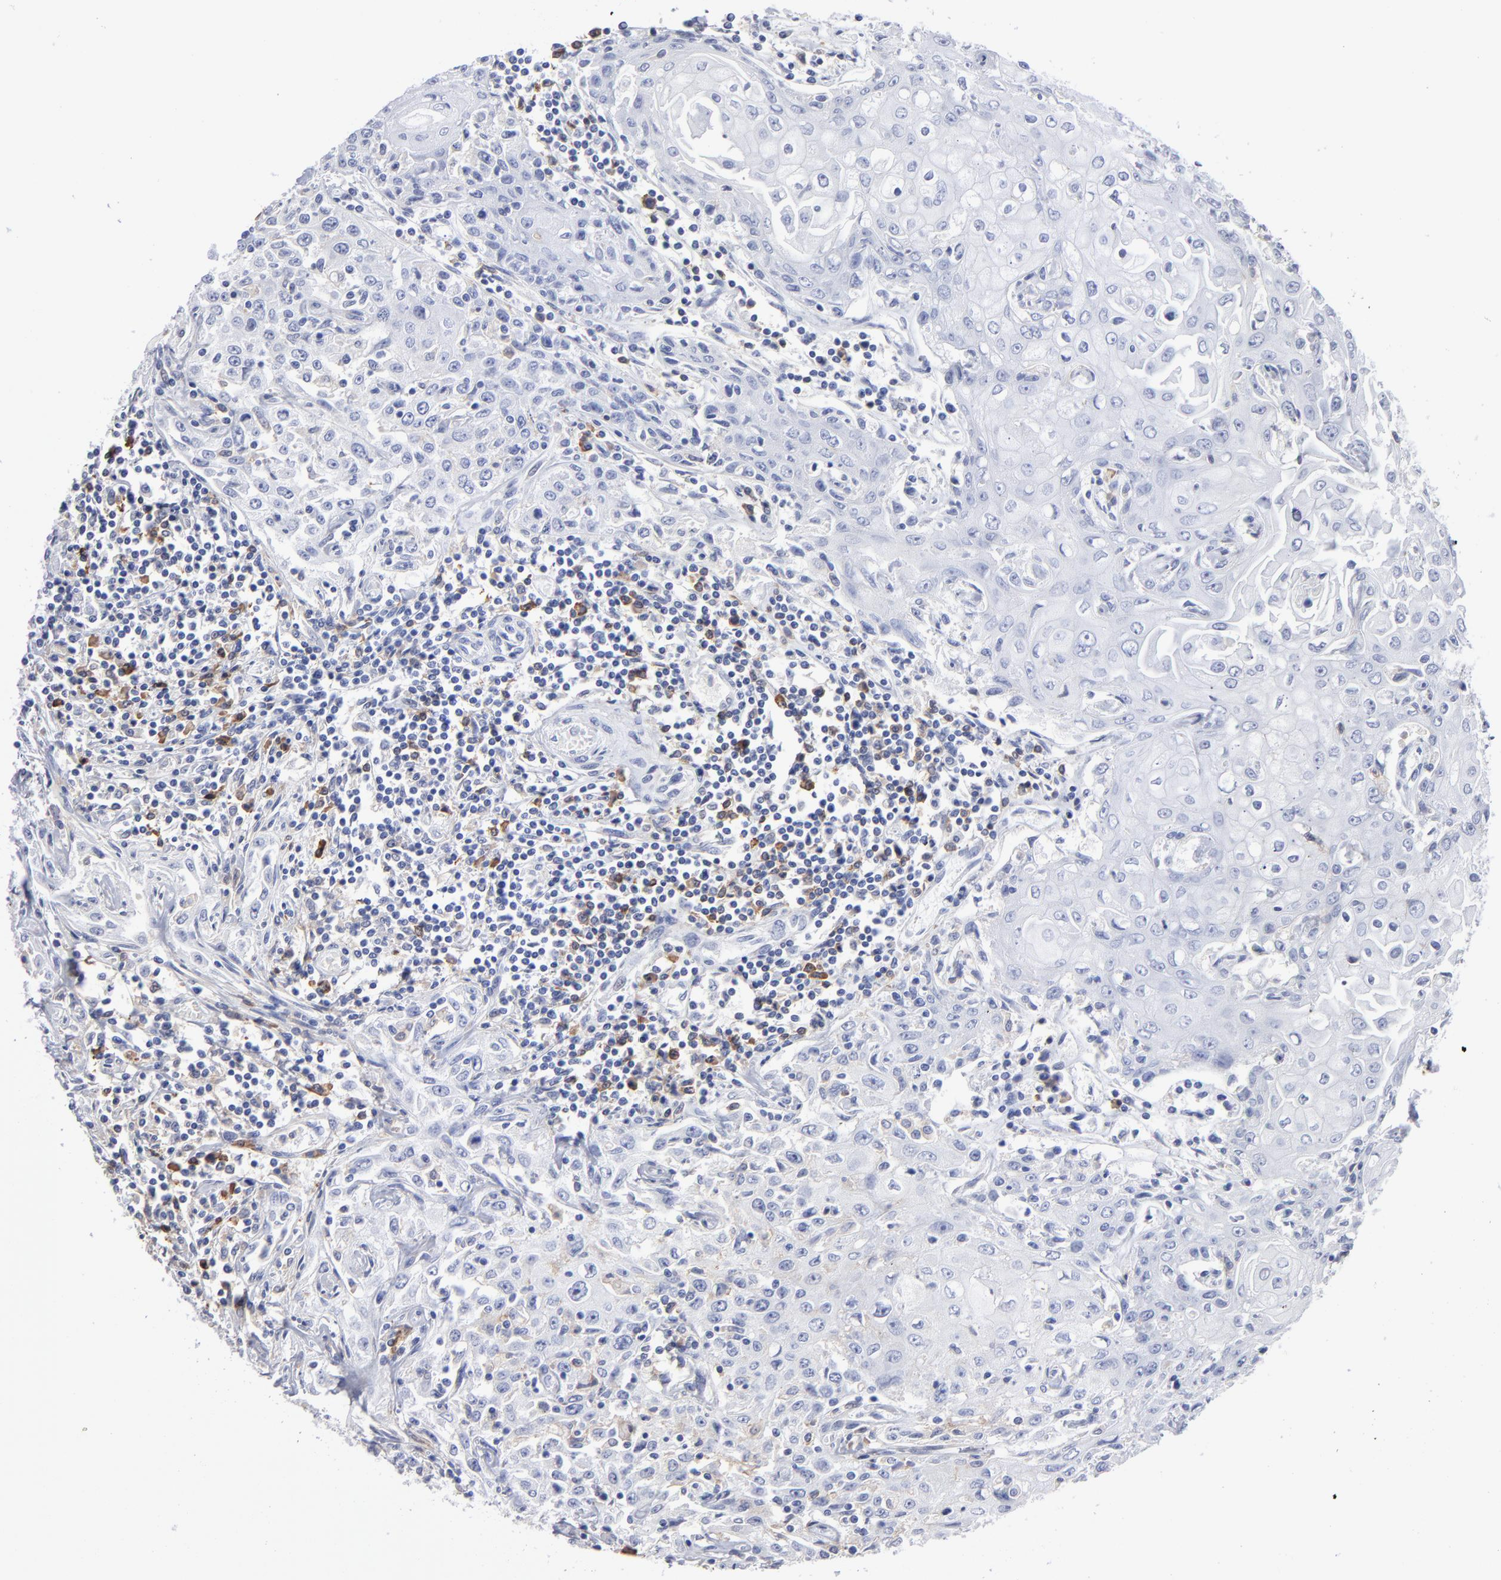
{"staining": {"intensity": "moderate", "quantity": "<25%", "location": "cytoplasmic/membranous"}, "tissue": "head and neck cancer", "cell_type": "Tumor cells", "image_type": "cancer", "snomed": [{"axis": "morphology", "description": "Squamous cell carcinoma, NOS"}, {"axis": "topography", "description": "Oral tissue"}, {"axis": "topography", "description": "Head-Neck"}], "caption": "Immunohistochemistry staining of head and neck cancer (squamous cell carcinoma), which demonstrates low levels of moderate cytoplasmic/membranous positivity in about <25% of tumor cells indicating moderate cytoplasmic/membranous protein positivity. The staining was performed using DAB (brown) for protein detection and nuclei were counterstained in hematoxylin (blue).", "gene": "LAT2", "patient": {"sex": "female", "age": 76}}